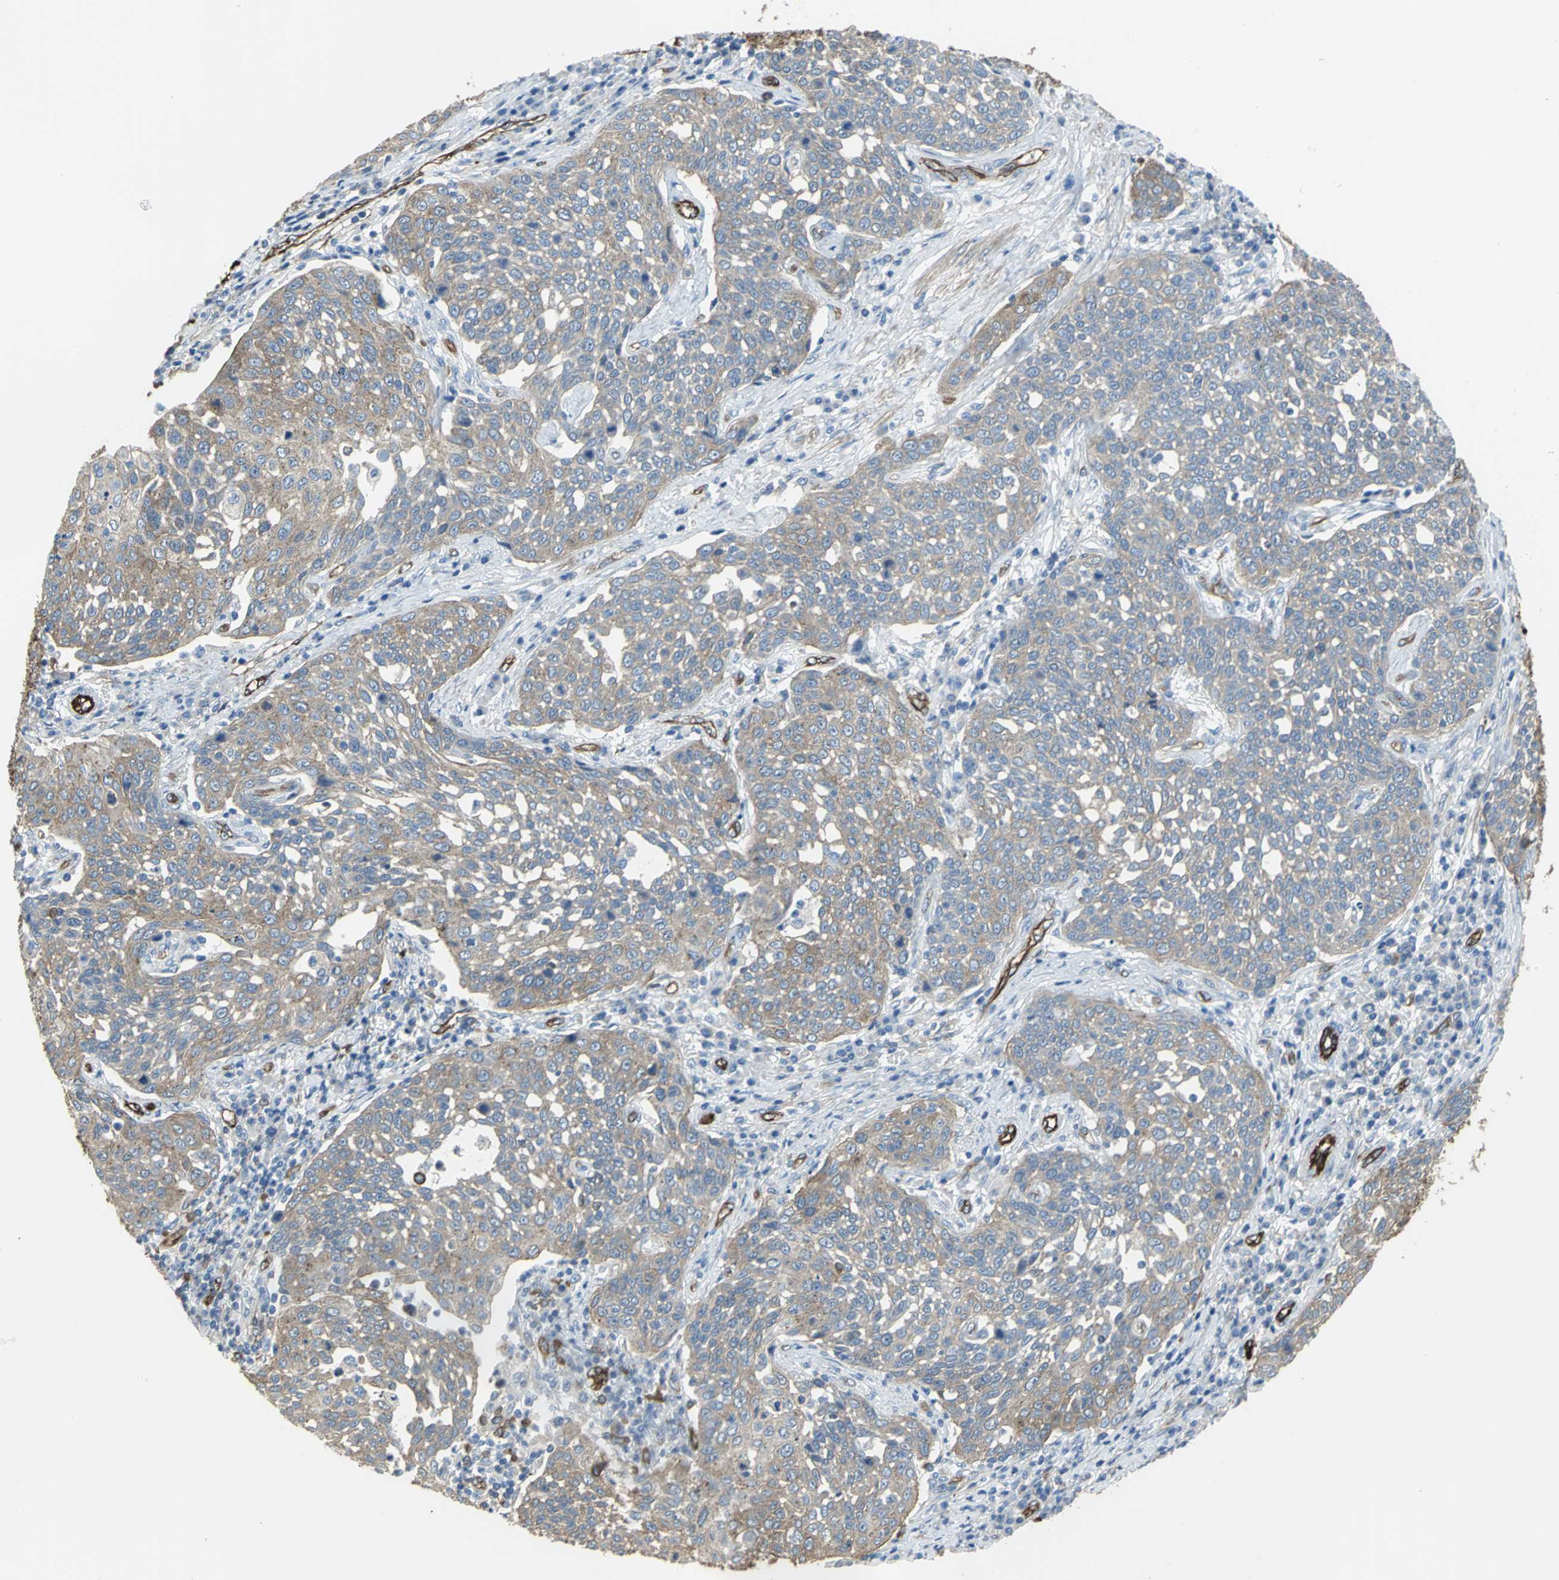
{"staining": {"intensity": "weak", "quantity": ">75%", "location": "cytoplasmic/membranous"}, "tissue": "cervical cancer", "cell_type": "Tumor cells", "image_type": "cancer", "snomed": [{"axis": "morphology", "description": "Squamous cell carcinoma, NOS"}, {"axis": "topography", "description": "Cervix"}], "caption": "Protein expression analysis of human cervical cancer reveals weak cytoplasmic/membranous positivity in about >75% of tumor cells. Nuclei are stained in blue.", "gene": "FLNB", "patient": {"sex": "female", "age": 34}}